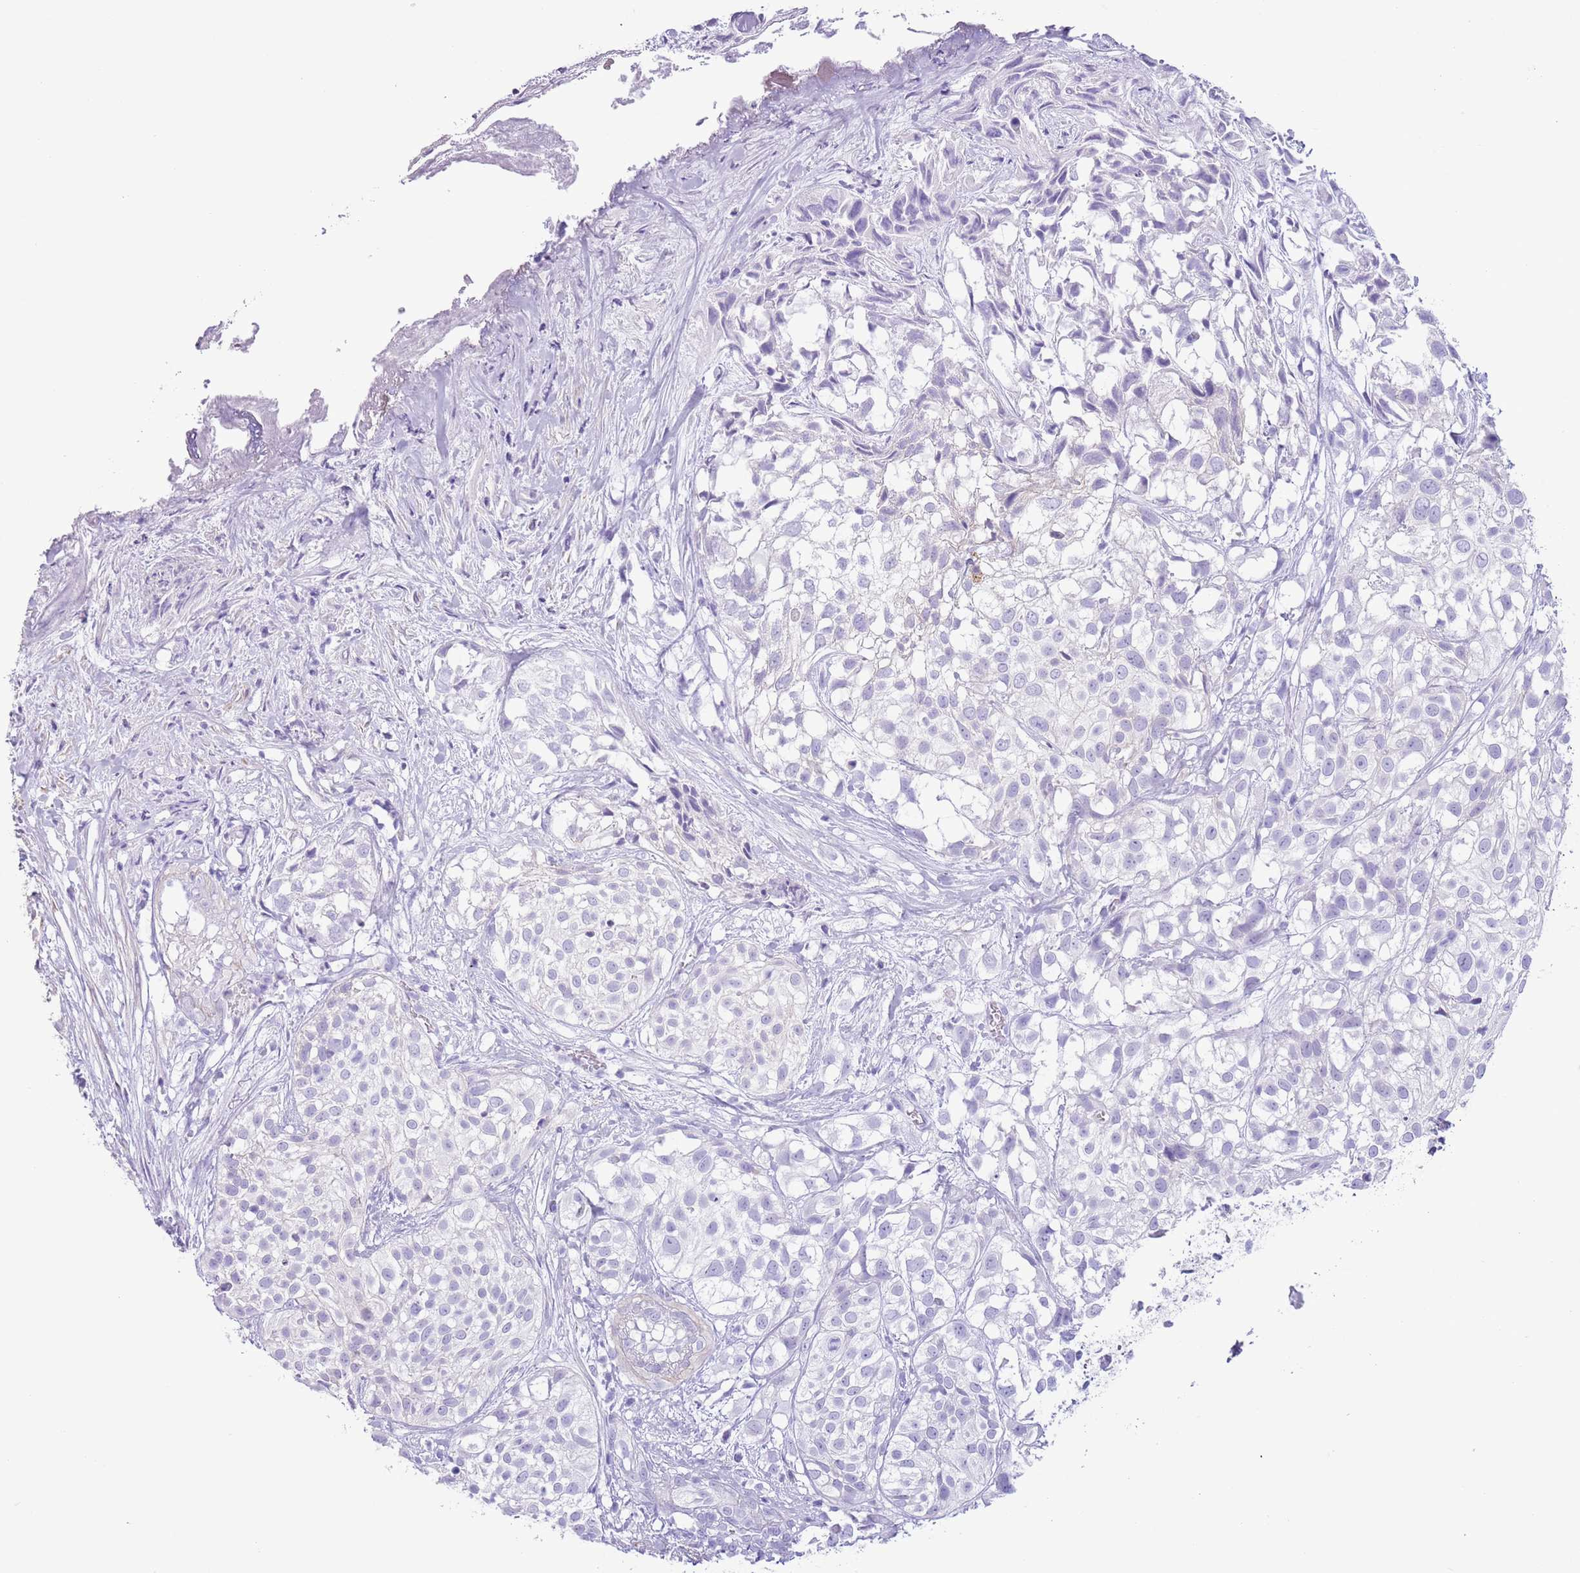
{"staining": {"intensity": "negative", "quantity": "none", "location": "none"}, "tissue": "urothelial cancer", "cell_type": "Tumor cells", "image_type": "cancer", "snomed": [{"axis": "morphology", "description": "Urothelial carcinoma, High grade"}, {"axis": "topography", "description": "Urinary bladder"}], "caption": "This is an immunohistochemistry image of urothelial cancer. There is no expression in tumor cells.", "gene": "SLC7A14", "patient": {"sex": "male", "age": 56}}